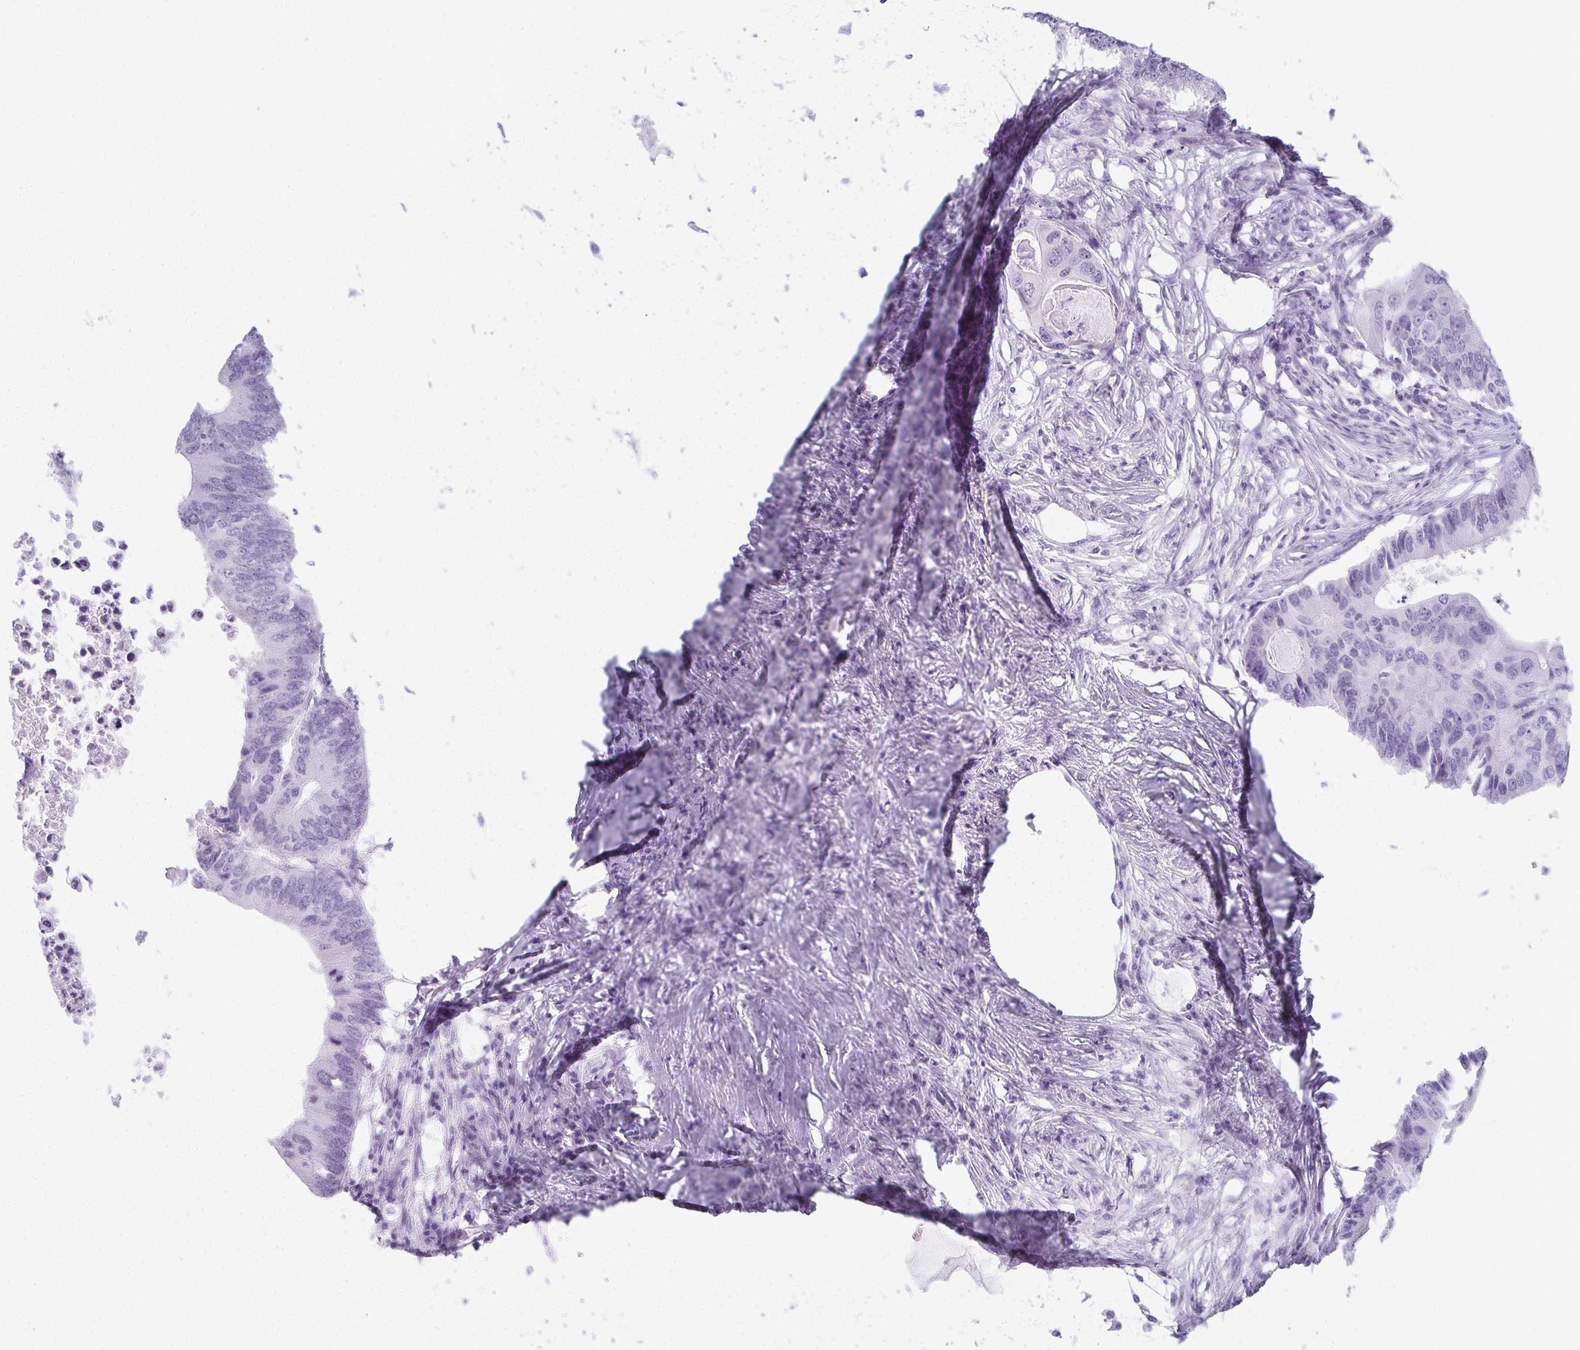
{"staining": {"intensity": "negative", "quantity": "none", "location": "none"}, "tissue": "colorectal cancer", "cell_type": "Tumor cells", "image_type": "cancer", "snomed": [{"axis": "morphology", "description": "Adenocarcinoma, NOS"}, {"axis": "topography", "description": "Colon"}], "caption": "Tumor cells are negative for protein expression in human colorectal cancer.", "gene": "MOBP", "patient": {"sex": "male", "age": 71}}